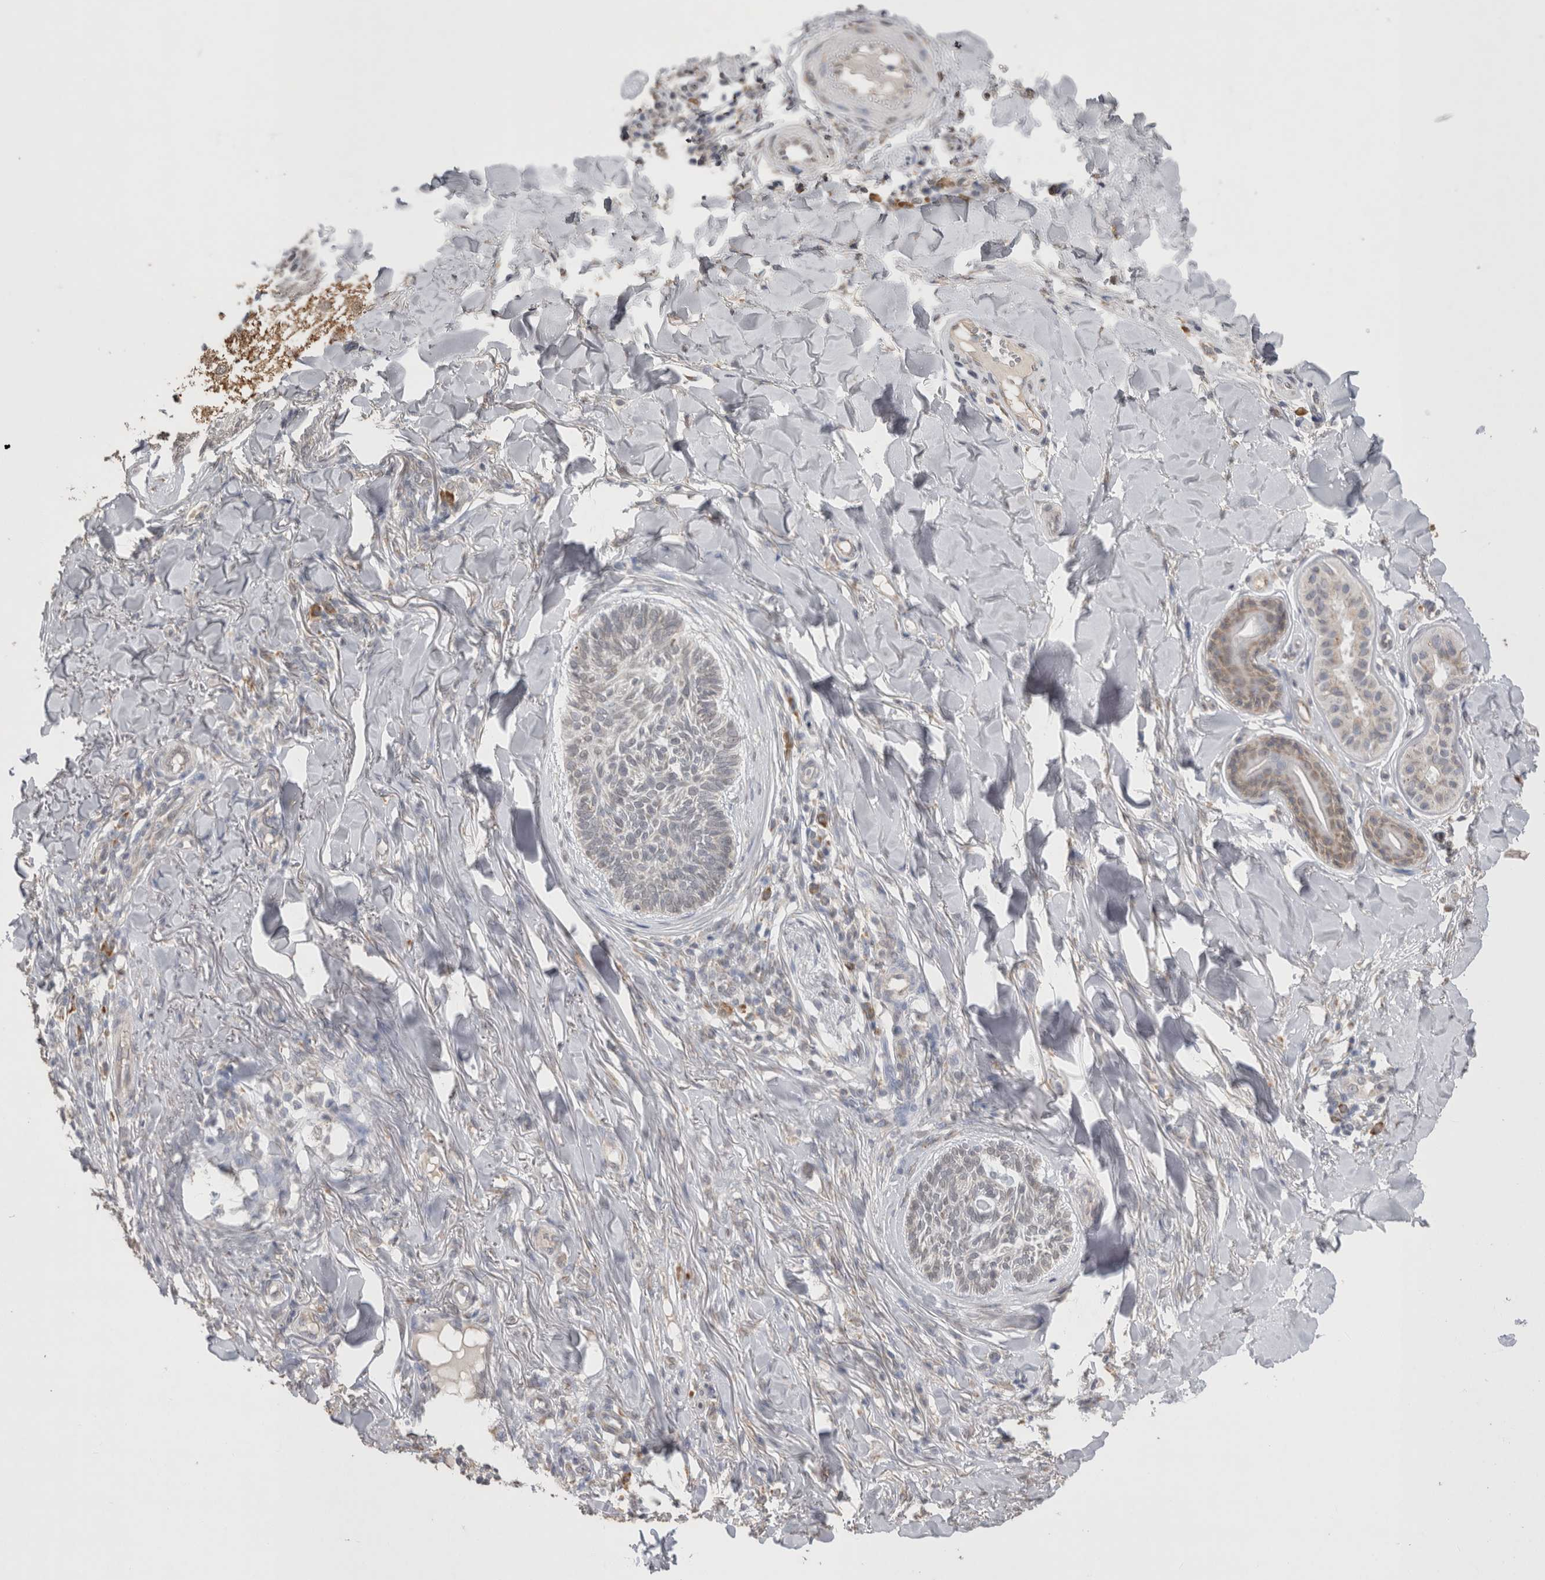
{"staining": {"intensity": "negative", "quantity": "none", "location": "none"}, "tissue": "skin cancer", "cell_type": "Tumor cells", "image_type": "cancer", "snomed": [{"axis": "morphology", "description": "Basal cell carcinoma"}, {"axis": "topography", "description": "Skin"}], "caption": "Histopathology image shows no protein expression in tumor cells of skin cancer (basal cell carcinoma) tissue. (DAB (3,3'-diaminobenzidine) immunohistochemistry (IHC) with hematoxylin counter stain).", "gene": "NOMO1", "patient": {"sex": "male", "age": 43}}